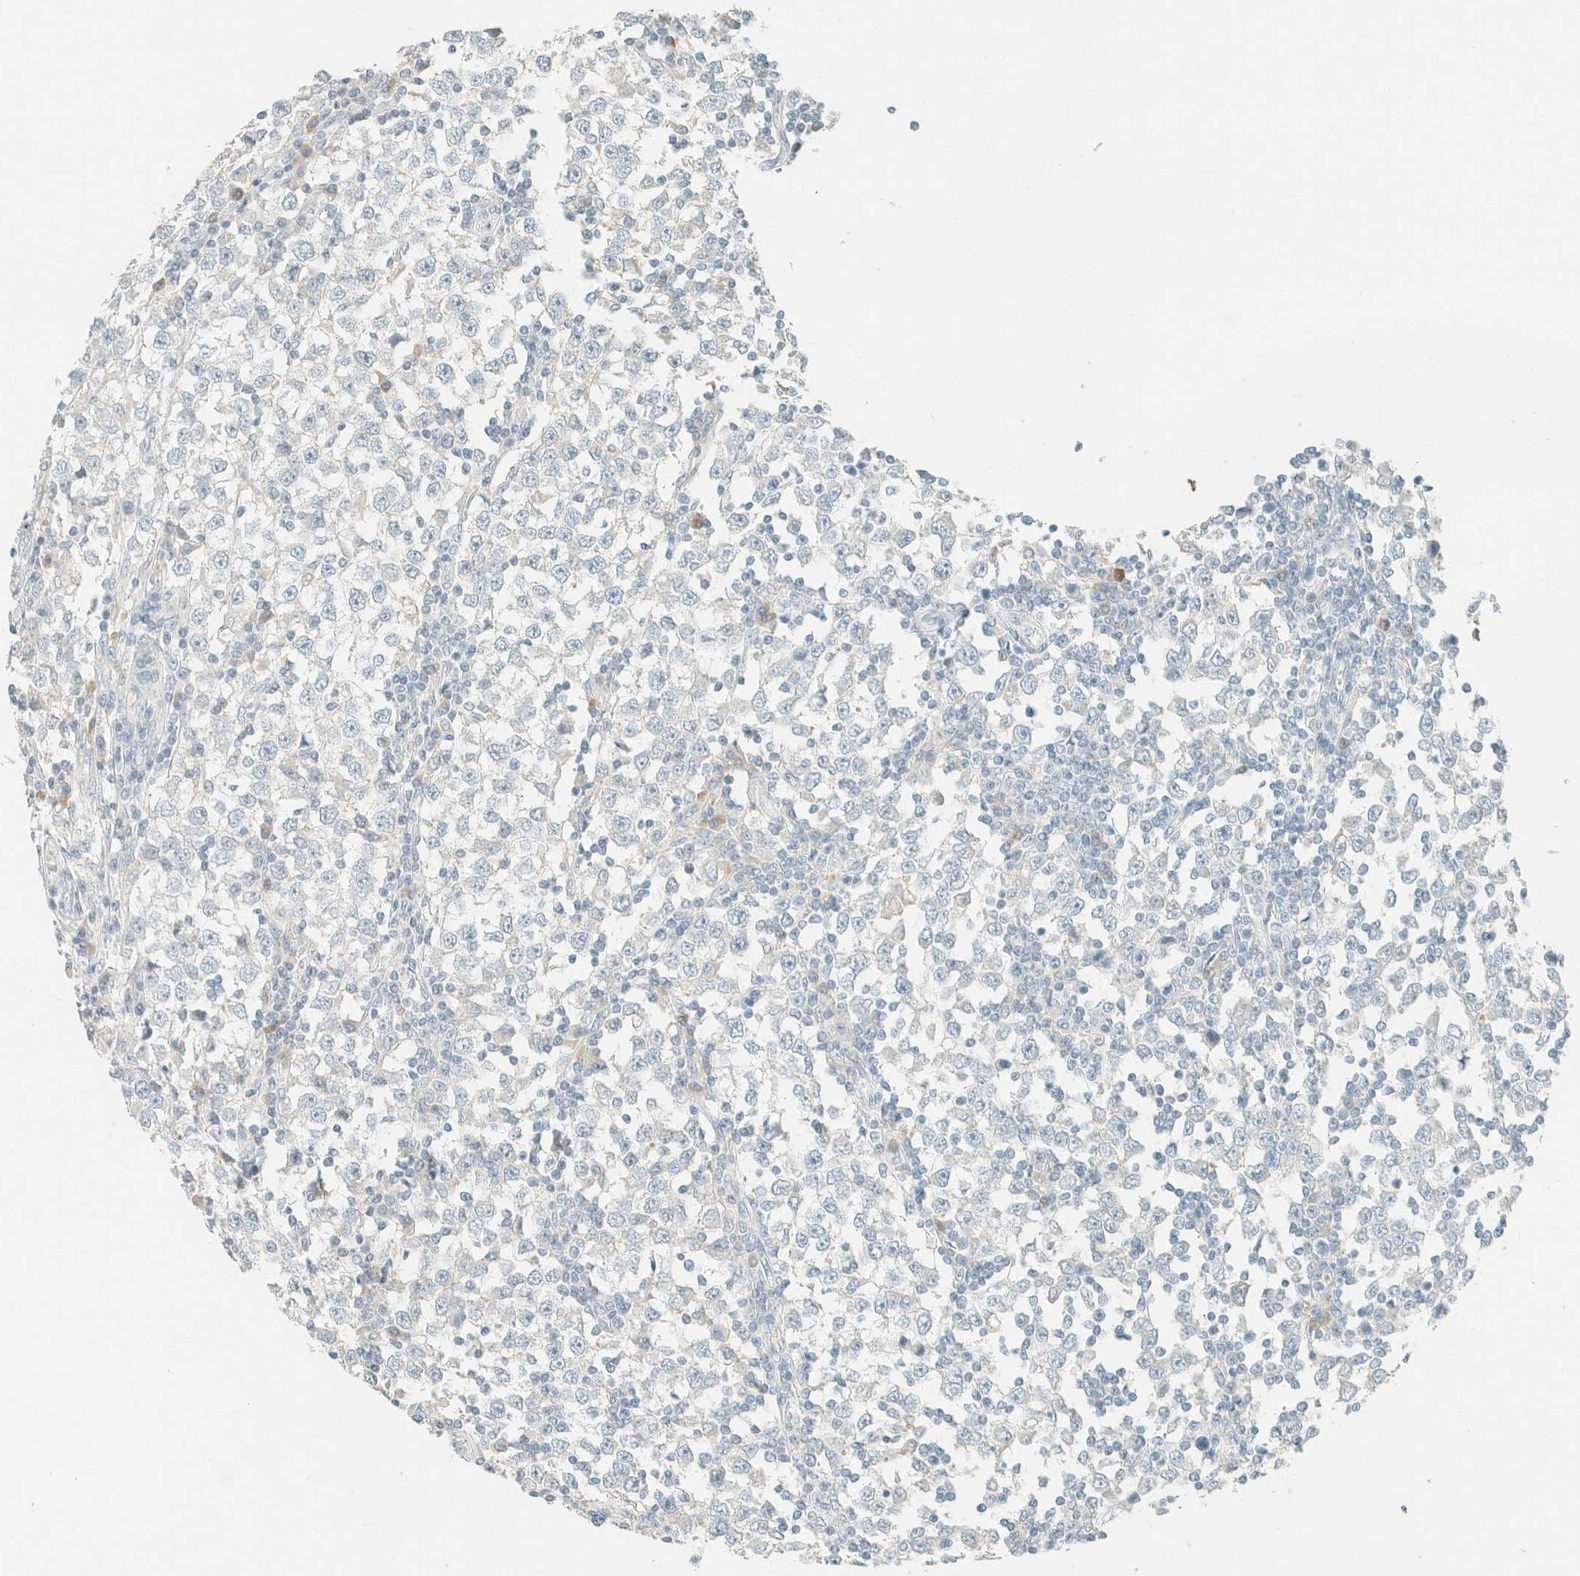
{"staining": {"intensity": "negative", "quantity": "none", "location": "none"}, "tissue": "testis cancer", "cell_type": "Tumor cells", "image_type": "cancer", "snomed": [{"axis": "morphology", "description": "Seminoma, NOS"}, {"axis": "topography", "description": "Testis"}], "caption": "Testis seminoma stained for a protein using IHC displays no positivity tumor cells.", "gene": "GPA33", "patient": {"sex": "male", "age": 65}}